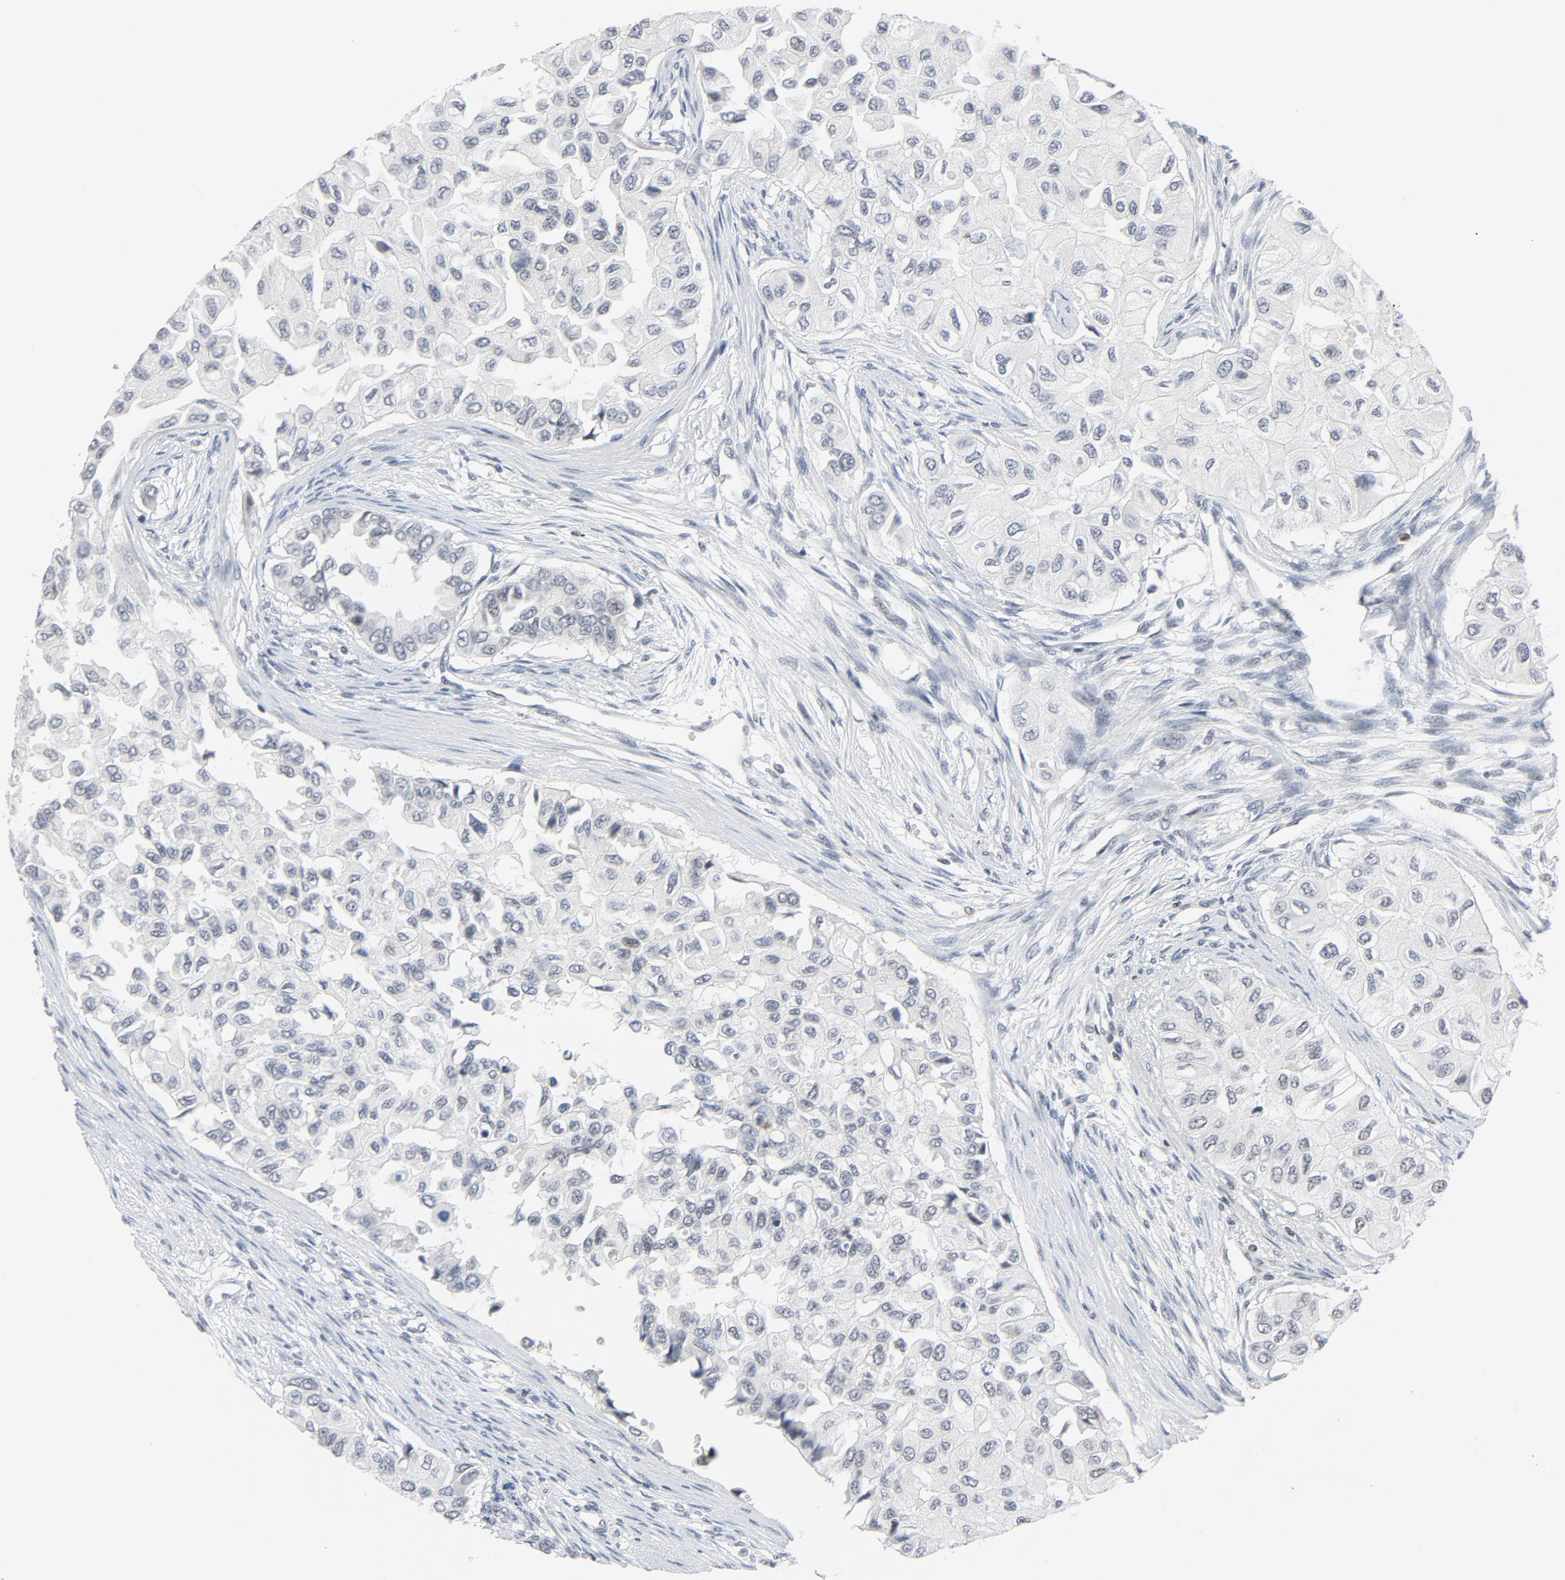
{"staining": {"intensity": "weak", "quantity": "25%-75%", "location": "nuclear"}, "tissue": "breast cancer", "cell_type": "Tumor cells", "image_type": "cancer", "snomed": [{"axis": "morphology", "description": "Duct carcinoma"}, {"axis": "topography", "description": "Breast"}], "caption": "Protein expression analysis of breast cancer displays weak nuclear expression in approximately 25%-75% of tumor cells.", "gene": "GABPA", "patient": {"sex": "female", "age": 37}}